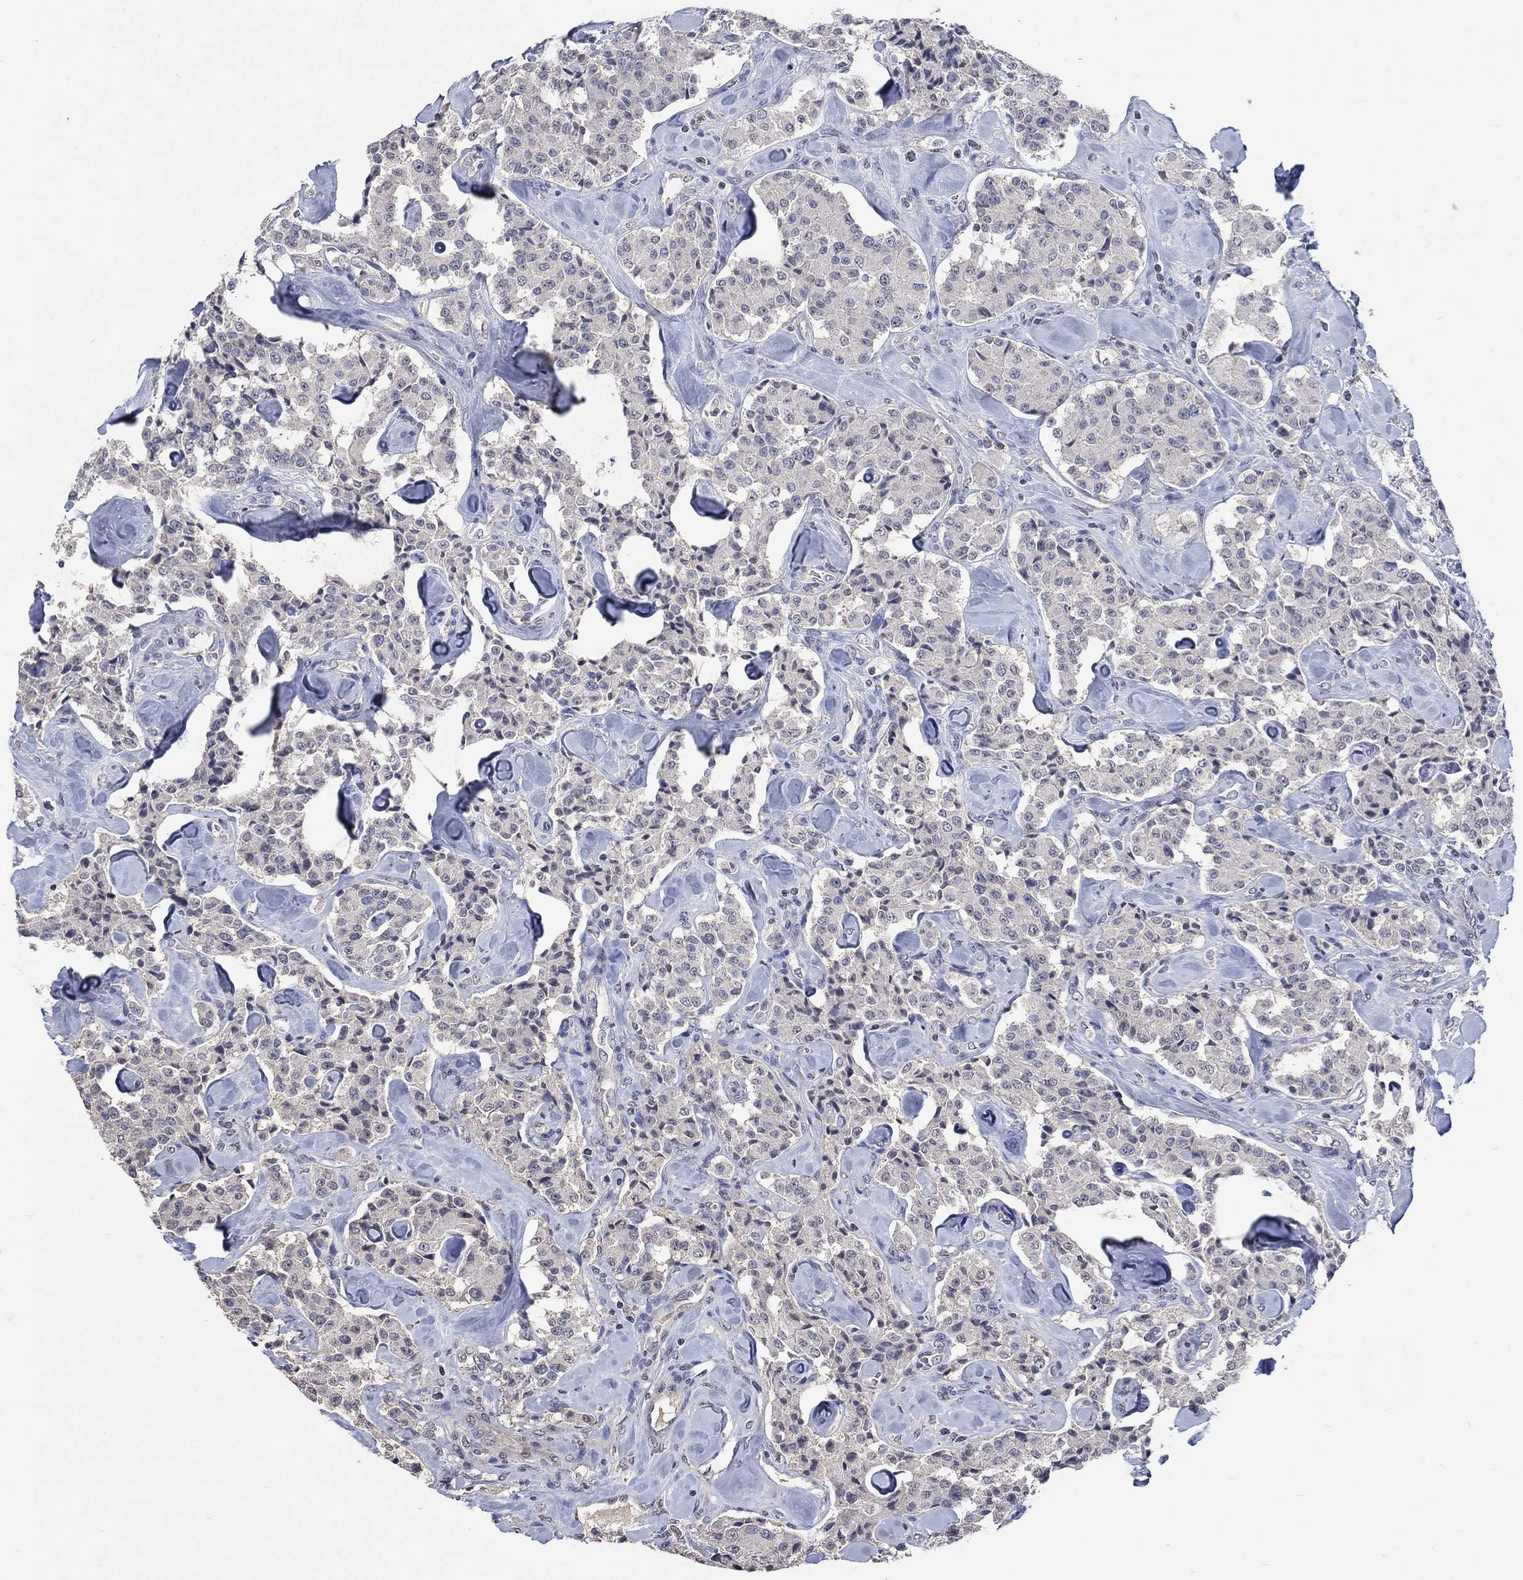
{"staining": {"intensity": "negative", "quantity": "none", "location": "none"}, "tissue": "carcinoid", "cell_type": "Tumor cells", "image_type": "cancer", "snomed": [{"axis": "morphology", "description": "Carcinoid, malignant, NOS"}, {"axis": "topography", "description": "Pancreas"}], "caption": "There is no significant expression in tumor cells of carcinoid. The staining is performed using DAB brown chromogen with nuclei counter-stained in using hematoxylin.", "gene": "ZBTB18", "patient": {"sex": "male", "age": 41}}